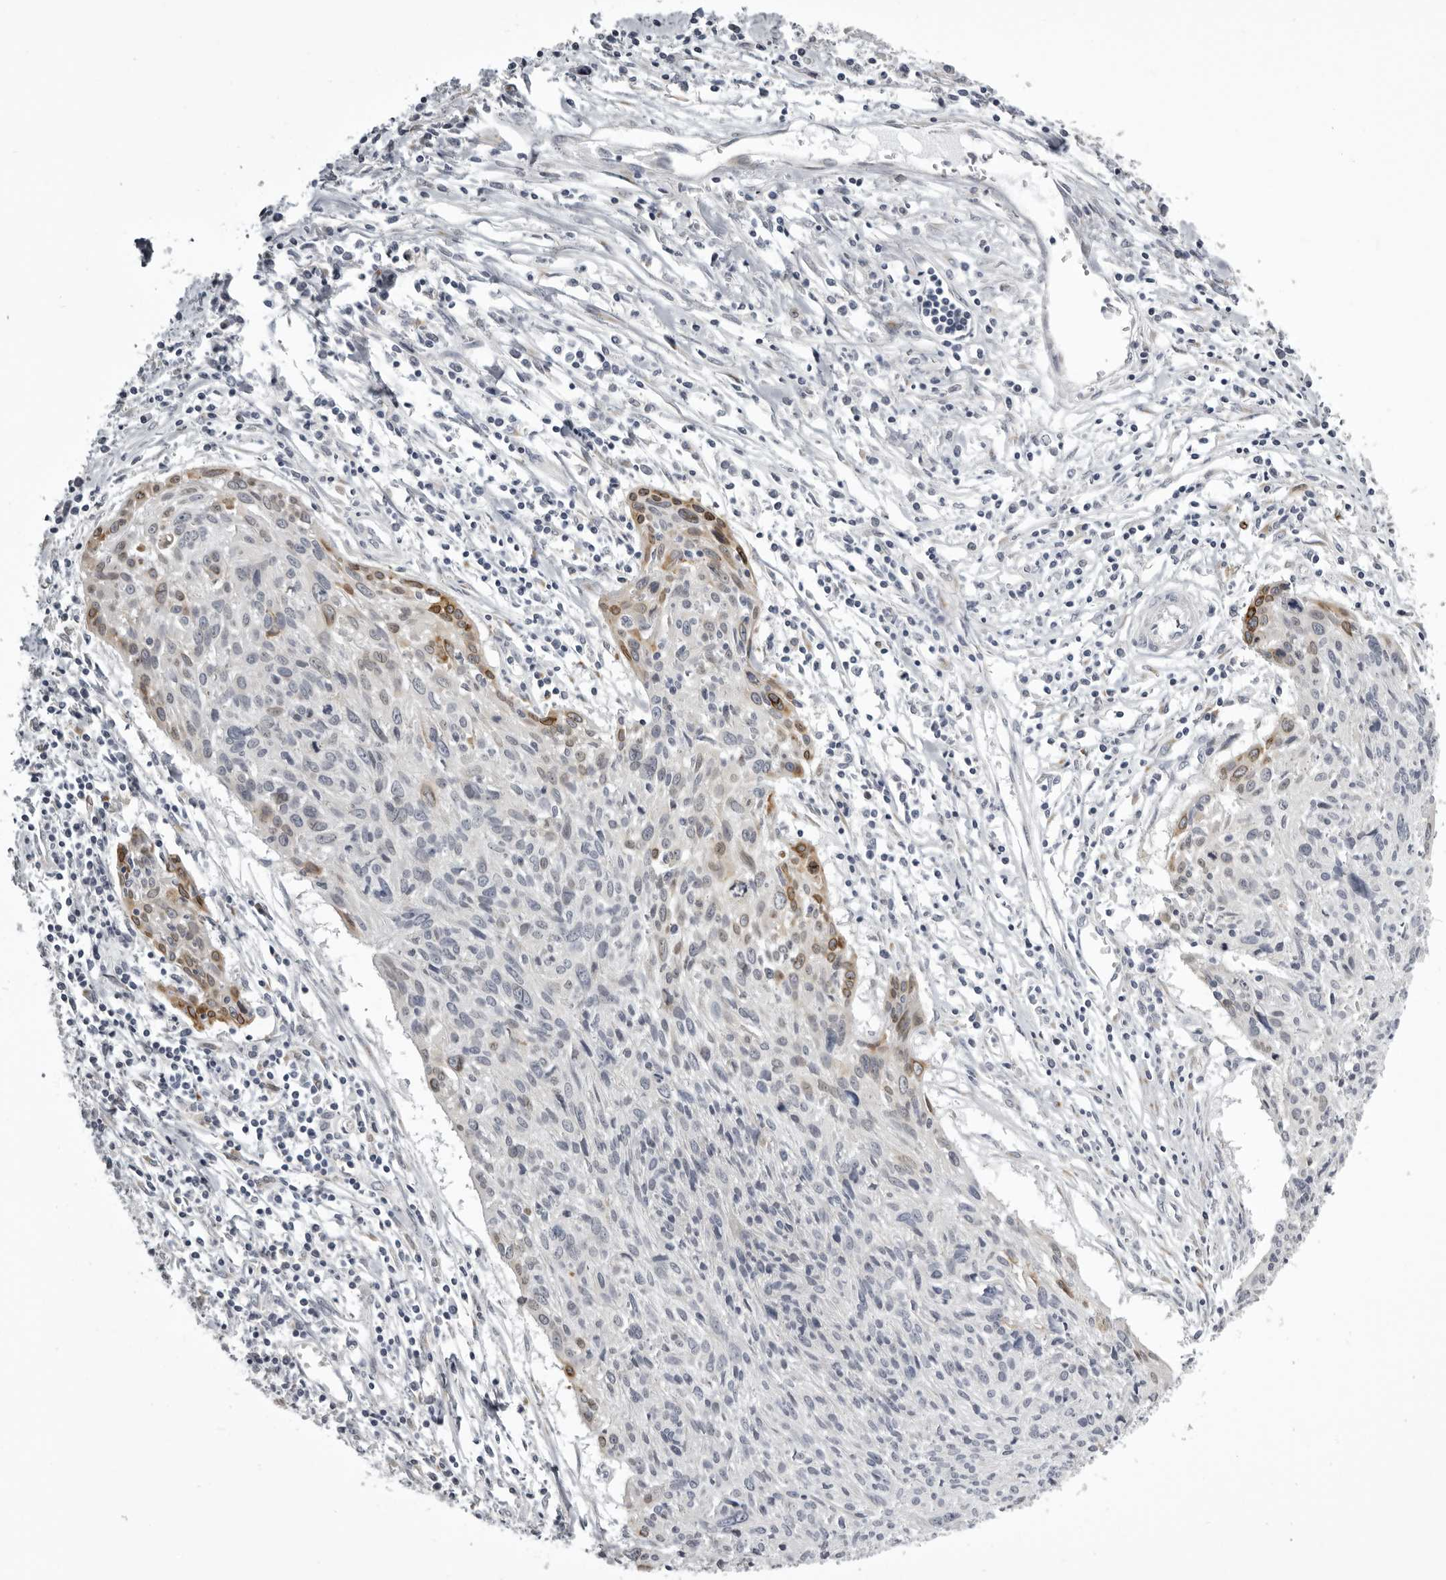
{"staining": {"intensity": "moderate", "quantity": "<25%", "location": "cytoplasmic/membranous"}, "tissue": "cervical cancer", "cell_type": "Tumor cells", "image_type": "cancer", "snomed": [{"axis": "morphology", "description": "Squamous cell carcinoma, NOS"}, {"axis": "topography", "description": "Cervix"}], "caption": "Immunohistochemistry image of squamous cell carcinoma (cervical) stained for a protein (brown), which shows low levels of moderate cytoplasmic/membranous positivity in about <25% of tumor cells.", "gene": "NCEH1", "patient": {"sex": "female", "age": 51}}